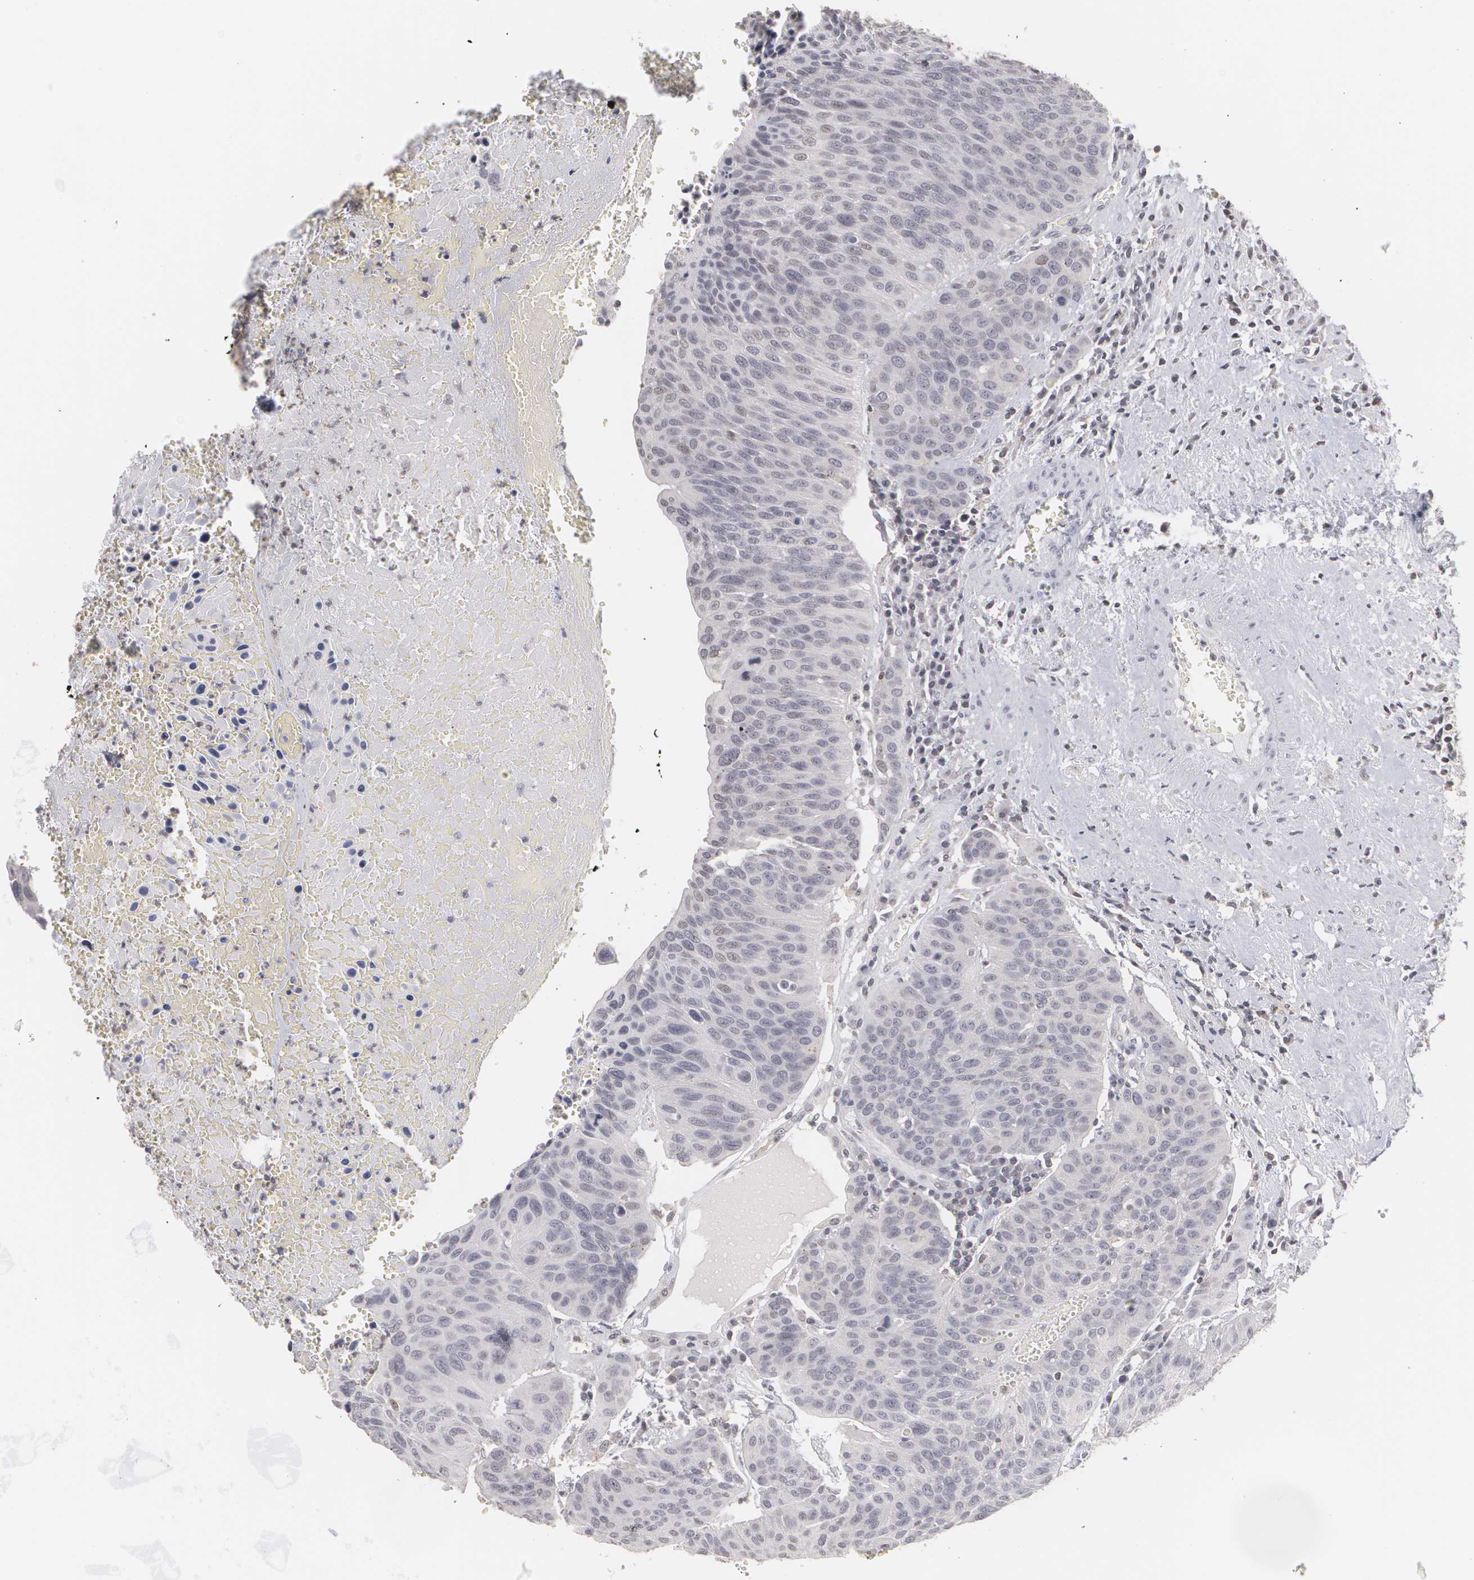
{"staining": {"intensity": "negative", "quantity": "none", "location": "none"}, "tissue": "urothelial cancer", "cell_type": "Tumor cells", "image_type": "cancer", "snomed": [{"axis": "morphology", "description": "Urothelial carcinoma, High grade"}, {"axis": "topography", "description": "Urinary bladder"}], "caption": "Immunohistochemistry micrograph of human urothelial cancer stained for a protein (brown), which shows no positivity in tumor cells. Nuclei are stained in blue.", "gene": "CLDN2", "patient": {"sex": "male", "age": 66}}